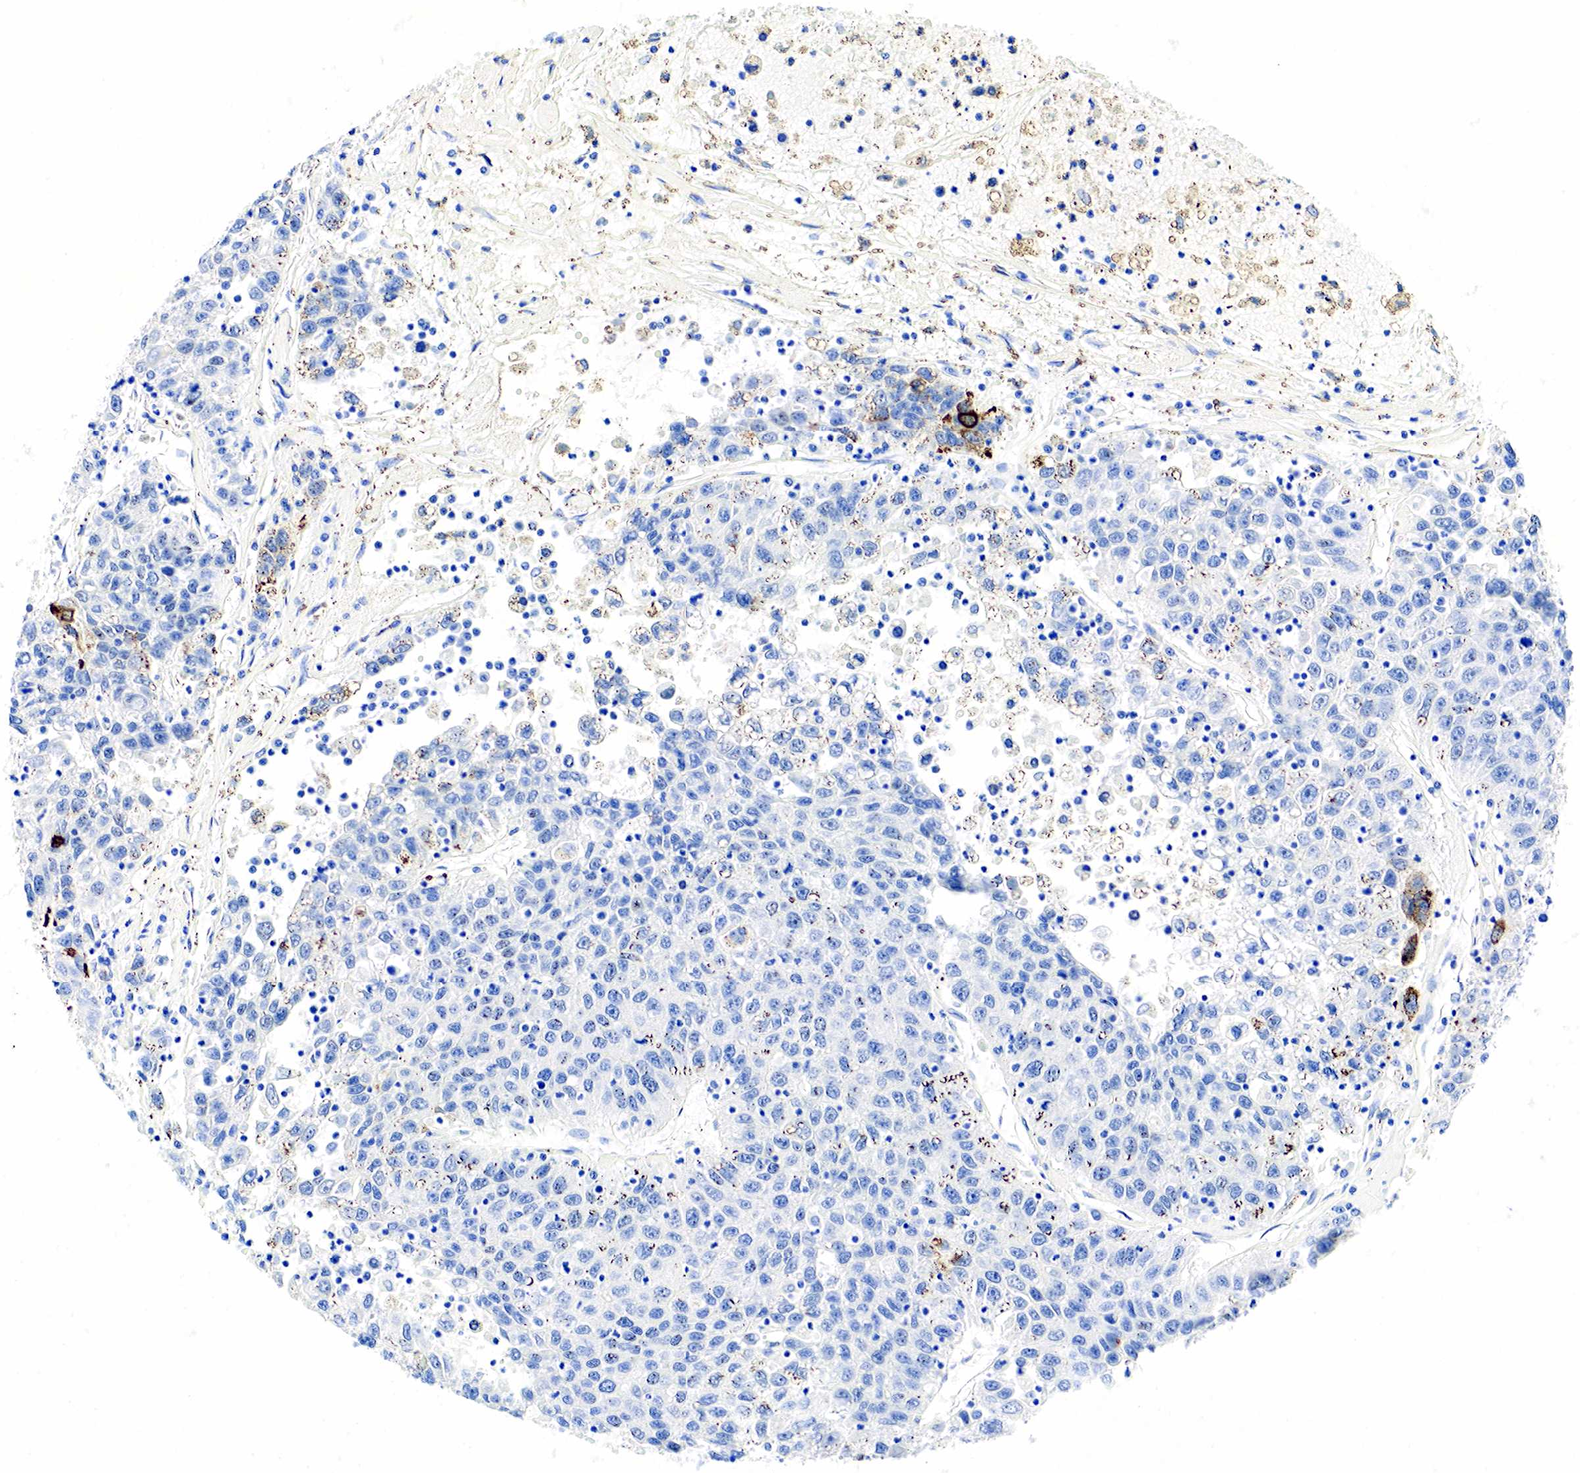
{"staining": {"intensity": "negative", "quantity": "none", "location": "none"}, "tissue": "liver cancer", "cell_type": "Tumor cells", "image_type": "cancer", "snomed": [{"axis": "morphology", "description": "Carcinoma, Hepatocellular, NOS"}, {"axis": "topography", "description": "Liver"}], "caption": "Tumor cells are negative for brown protein staining in hepatocellular carcinoma (liver).", "gene": "CHGA", "patient": {"sex": "male", "age": 49}}